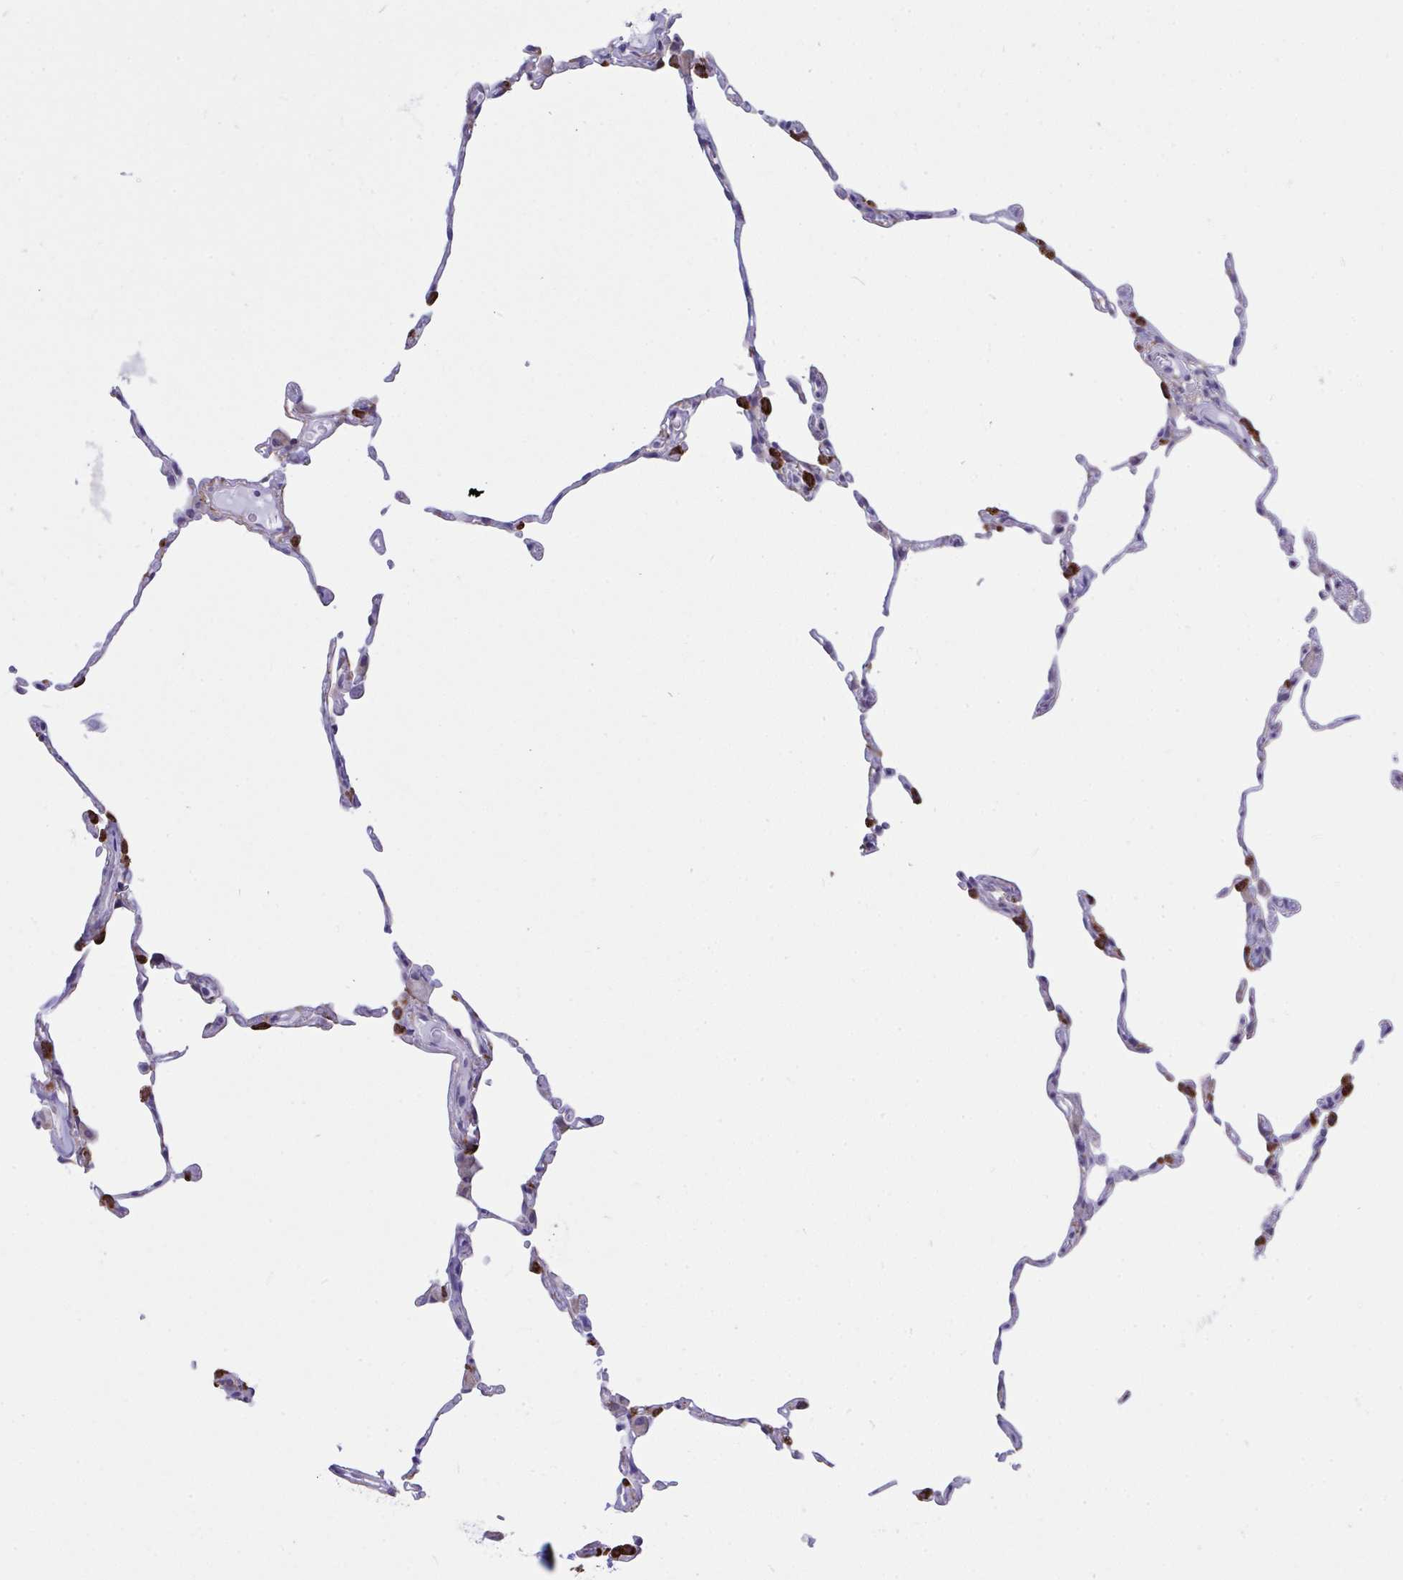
{"staining": {"intensity": "strong", "quantity": "<25%", "location": "cytoplasmic/membranous"}, "tissue": "lung", "cell_type": "Alveolar cells", "image_type": "normal", "snomed": [{"axis": "morphology", "description": "Normal tissue, NOS"}, {"axis": "topography", "description": "Lung"}], "caption": "Immunohistochemical staining of unremarkable lung demonstrates <25% levels of strong cytoplasmic/membranous protein expression in about <25% of alveolar cells.", "gene": "ASPH", "patient": {"sex": "female", "age": 57}}